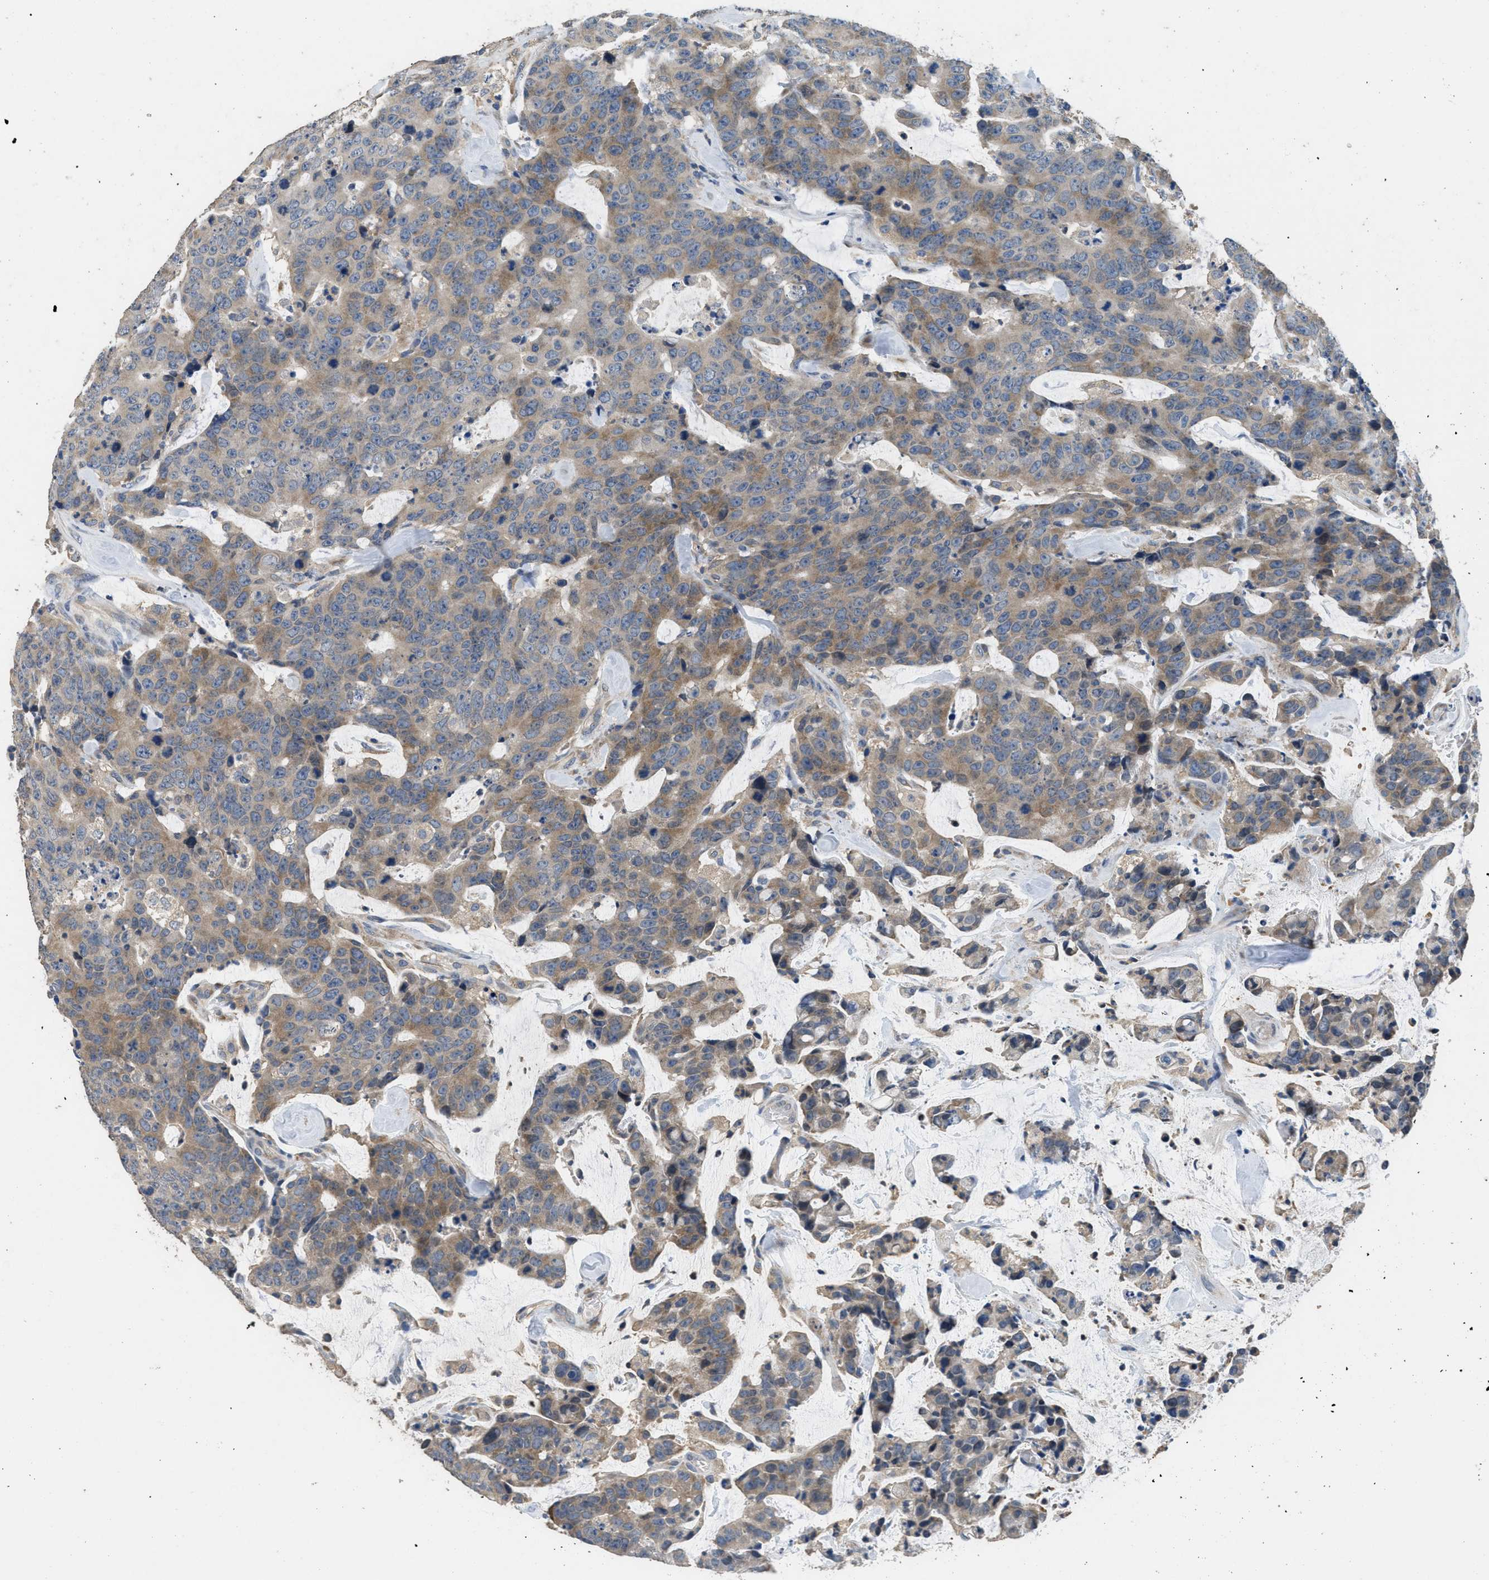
{"staining": {"intensity": "moderate", "quantity": ">75%", "location": "cytoplasmic/membranous"}, "tissue": "colorectal cancer", "cell_type": "Tumor cells", "image_type": "cancer", "snomed": [{"axis": "morphology", "description": "Adenocarcinoma, NOS"}, {"axis": "topography", "description": "Colon"}], "caption": "About >75% of tumor cells in human colorectal cancer (adenocarcinoma) show moderate cytoplasmic/membranous protein expression as visualized by brown immunohistochemical staining.", "gene": "DGKE", "patient": {"sex": "female", "age": 86}}